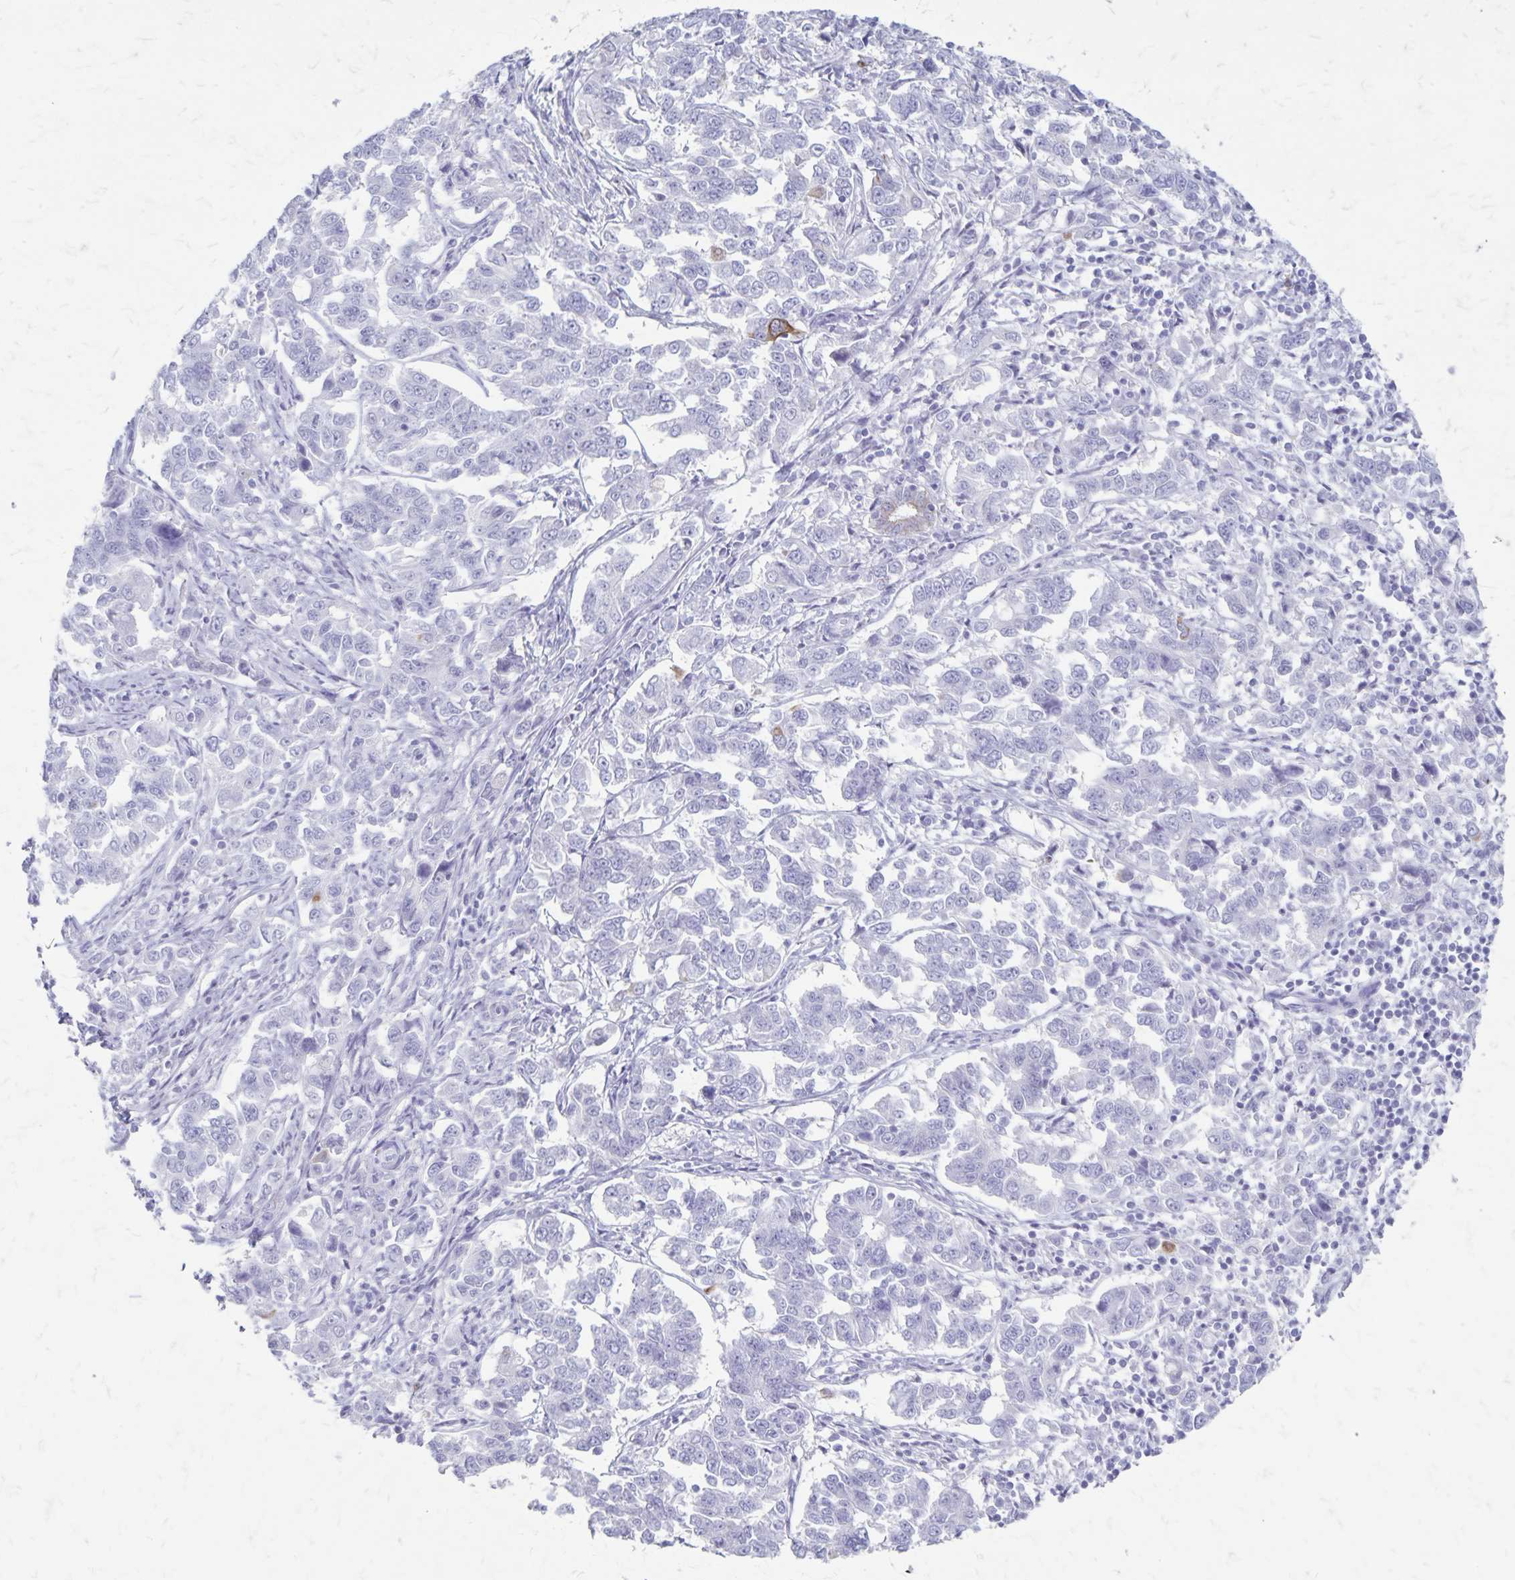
{"staining": {"intensity": "moderate", "quantity": "<25%", "location": "cytoplasmic/membranous"}, "tissue": "endometrial cancer", "cell_type": "Tumor cells", "image_type": "cancer", "snomed": [{"axis": "morphology", "description": "Adenocarcinoma, NOS"}, {"axis": "topography", "description": "Endometrium"}], "caption": "A low amount of moderate cytoplasmic/membranous expression is appreciated in about <25% of tumor cells in endometrial adenocarcinoma tissue.", "gene": "GPBAR1", "patient": {"sex": "female", "age": 43}}